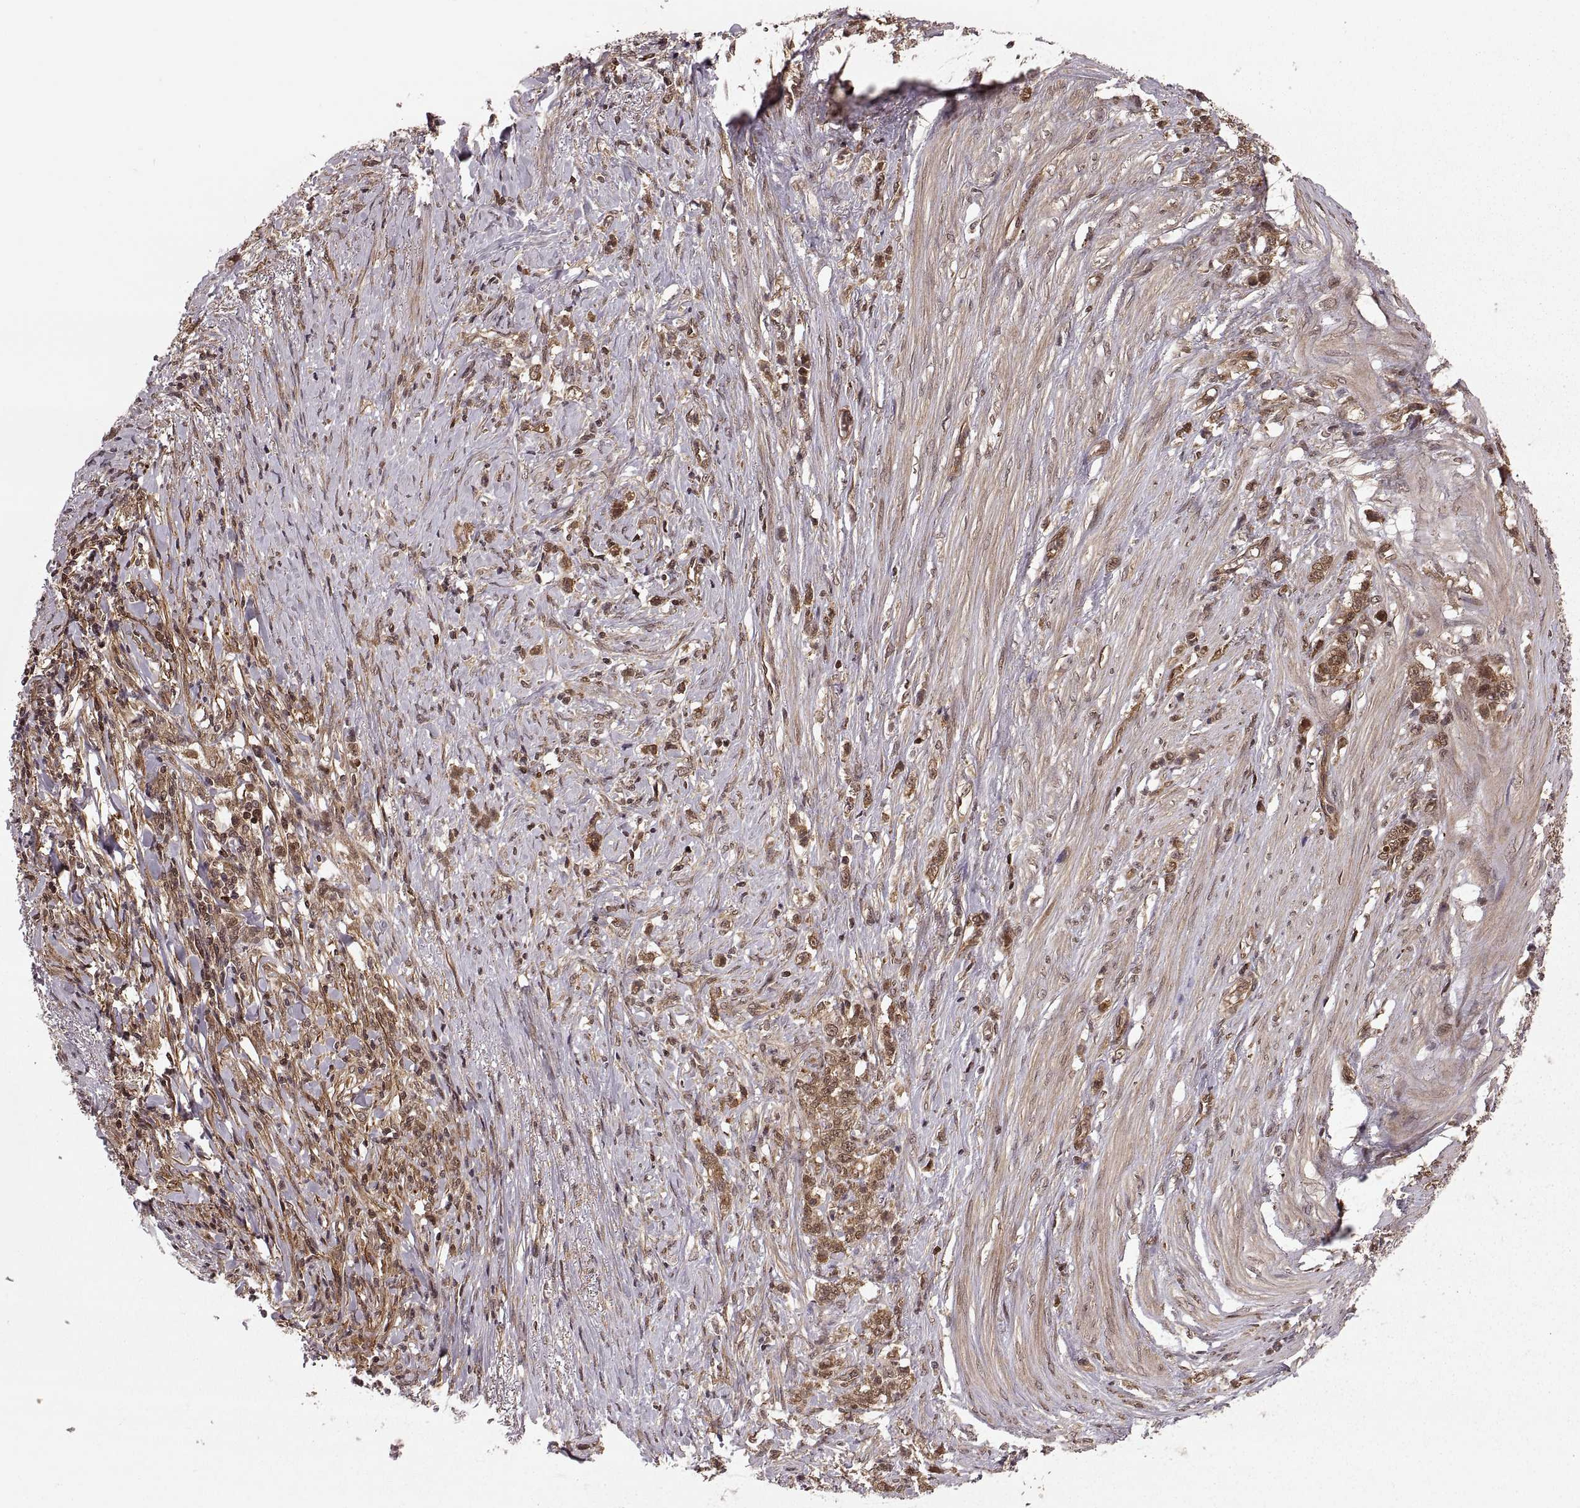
{"staining": {"intensity": "moderate", "quantity": ">75%", "location": "cytoplasmic/membranous"}, "tissue": "stomach cancer", "cell_type": "Tumor cells", "image_type": "cancer", "snomed": [{"axis": "morphology", "description": "Adenocarcinoma, NOS"}, {"axis": "topography", "description": "Stomach, lower"}], "caption": "Stomach cancer stained with a brown dye exhibits moderate cytoplasmic/membranous positive expression in approximately >75% of tumor cells.", "gene": "DEDD", "patient": {"sex": "male", "age": 88}}